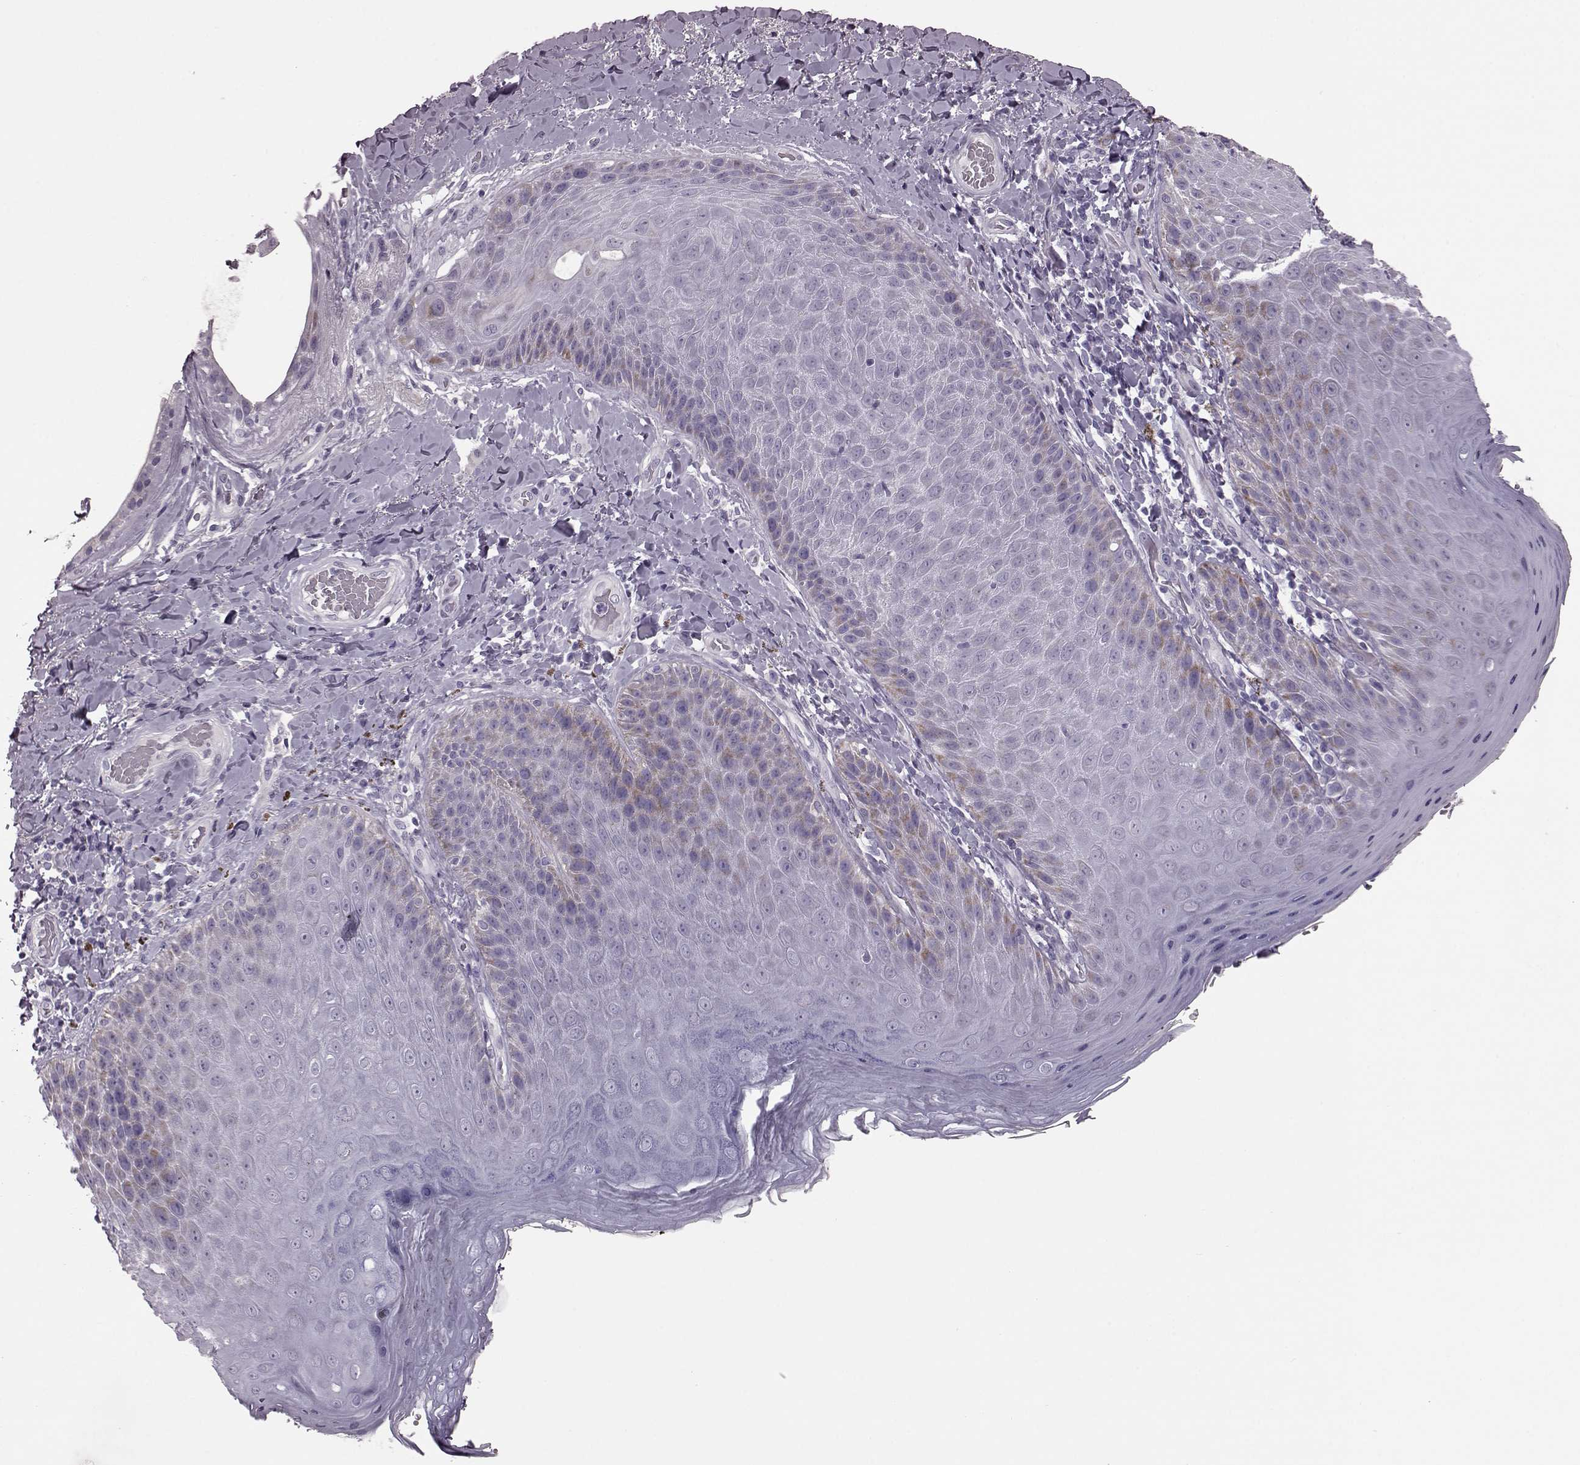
{"staining": {"intensity": "negative", "quantity": "none", "location": "none"}, "tissue": "skin", "cell_type": "Epidermal cells", "image_type": "normal", "snomed": [{"axis": "morphology", "description": "Normal tissue, NOS"}, {"axis": "topography", "description": "Anal"}], "caption": "Epidermal cells show no significant expression in normal skin. Brightfield microscopy of immunohistochemistry stained with DAB (3,3'-diaminobenzidine) (brown) and hematoxylin (blue), captured at high magnification.", "gene": "RIMS2", "patient": {"sex": "male", "age": 53}}